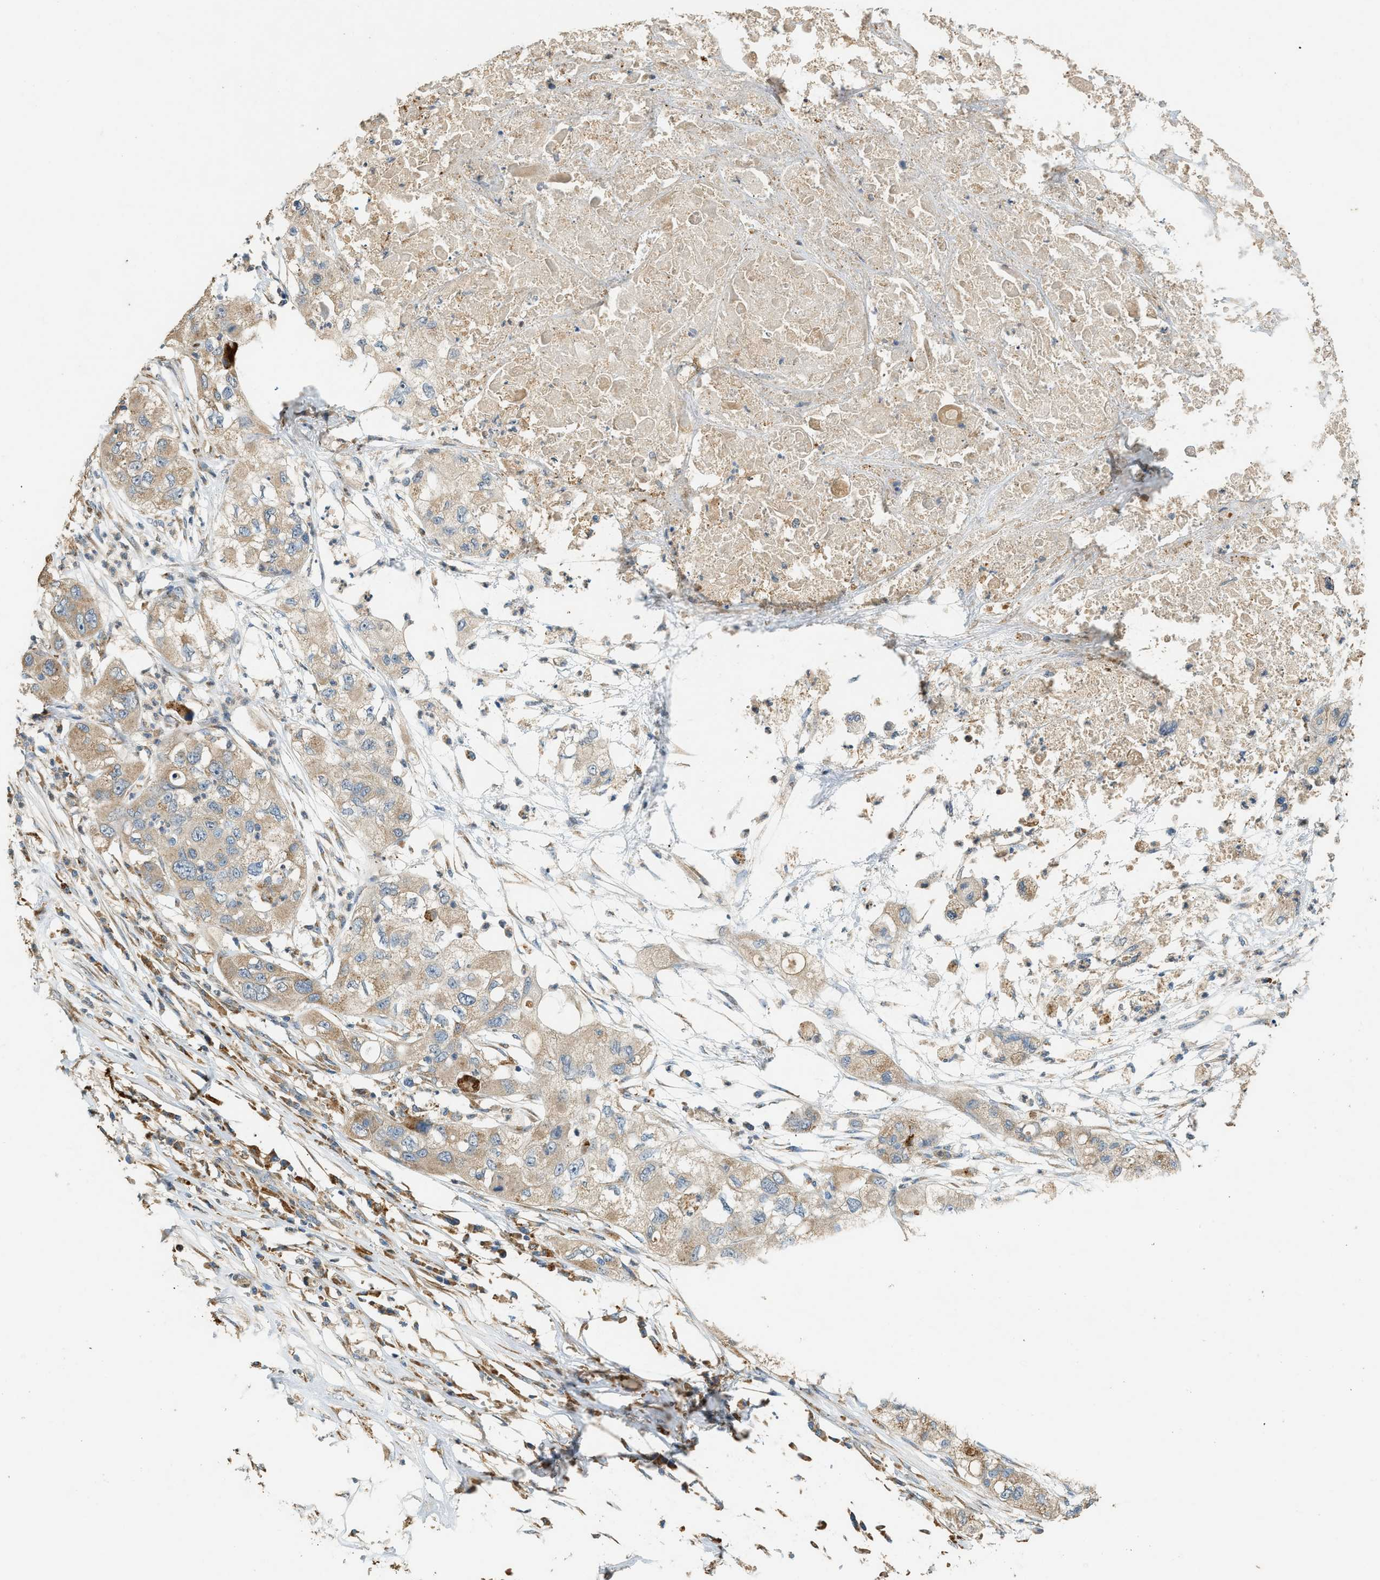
{"staining": {"intensity": "moderate", "quantity": ">75%", "location": "cytoplasmic/membranous"}, "tissue": "pancreatic cancer", "cell_type": "Tumor cells", "image_type": "cancer", "snomed": [{"axis": "morphology", "description": "Adenocarcinoma, NOS"}, {"axis": "topography", "description": "Pancreas"}], "caption": "This image demonstrates immunohistochemistry staining of human adenocarcinoma (pancreatic), with medium moderate cytoplasmic/membranous positivity in approximately >75% of tumor cells.", "gene": "CTSB", "patient": {"sex": "female", "age": 78}}